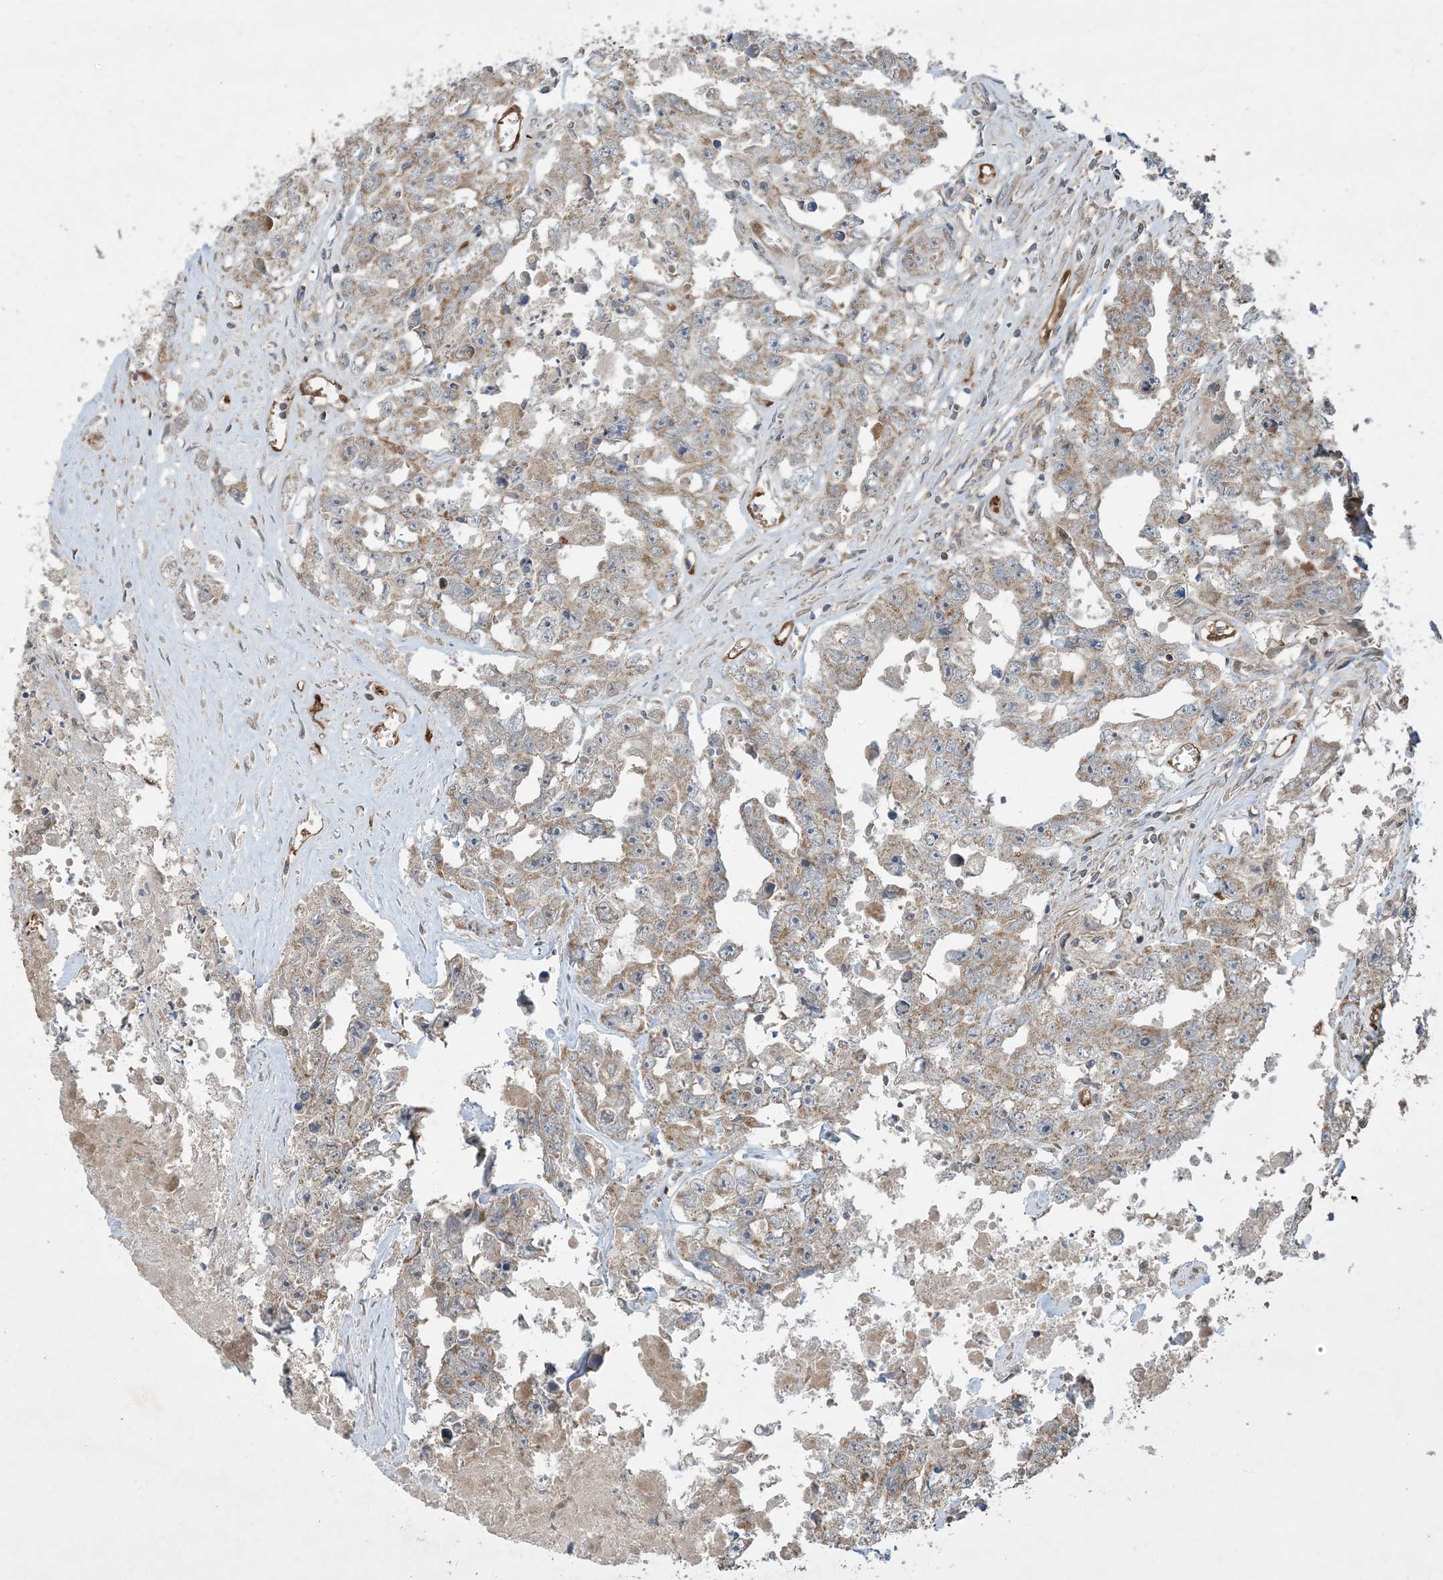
{"staining": {"intensity": "moderate", "quantity": "25%-75%", "location": "cytoplasmic/membranous"}, "tissue": "testis cancer", "cell_type": "Tumor cells", "image_type": "cancer", "snomed": [{"axis": "morphology", "description": "Seminoma, NOS"}, {"axis": "morphology", "description": "Carcinoma, Embryonal, NOS"}, {"axis": "topography", "description": "Testis"}], "caption": "Tumor cells demonstrate medium levels of moderate cytoplasmic/membranous staining in approximately 25%-75% of cells in human seminoma (testis).", "gene": "PPM1F", "patient": {"sex": "male", "age": 43}}